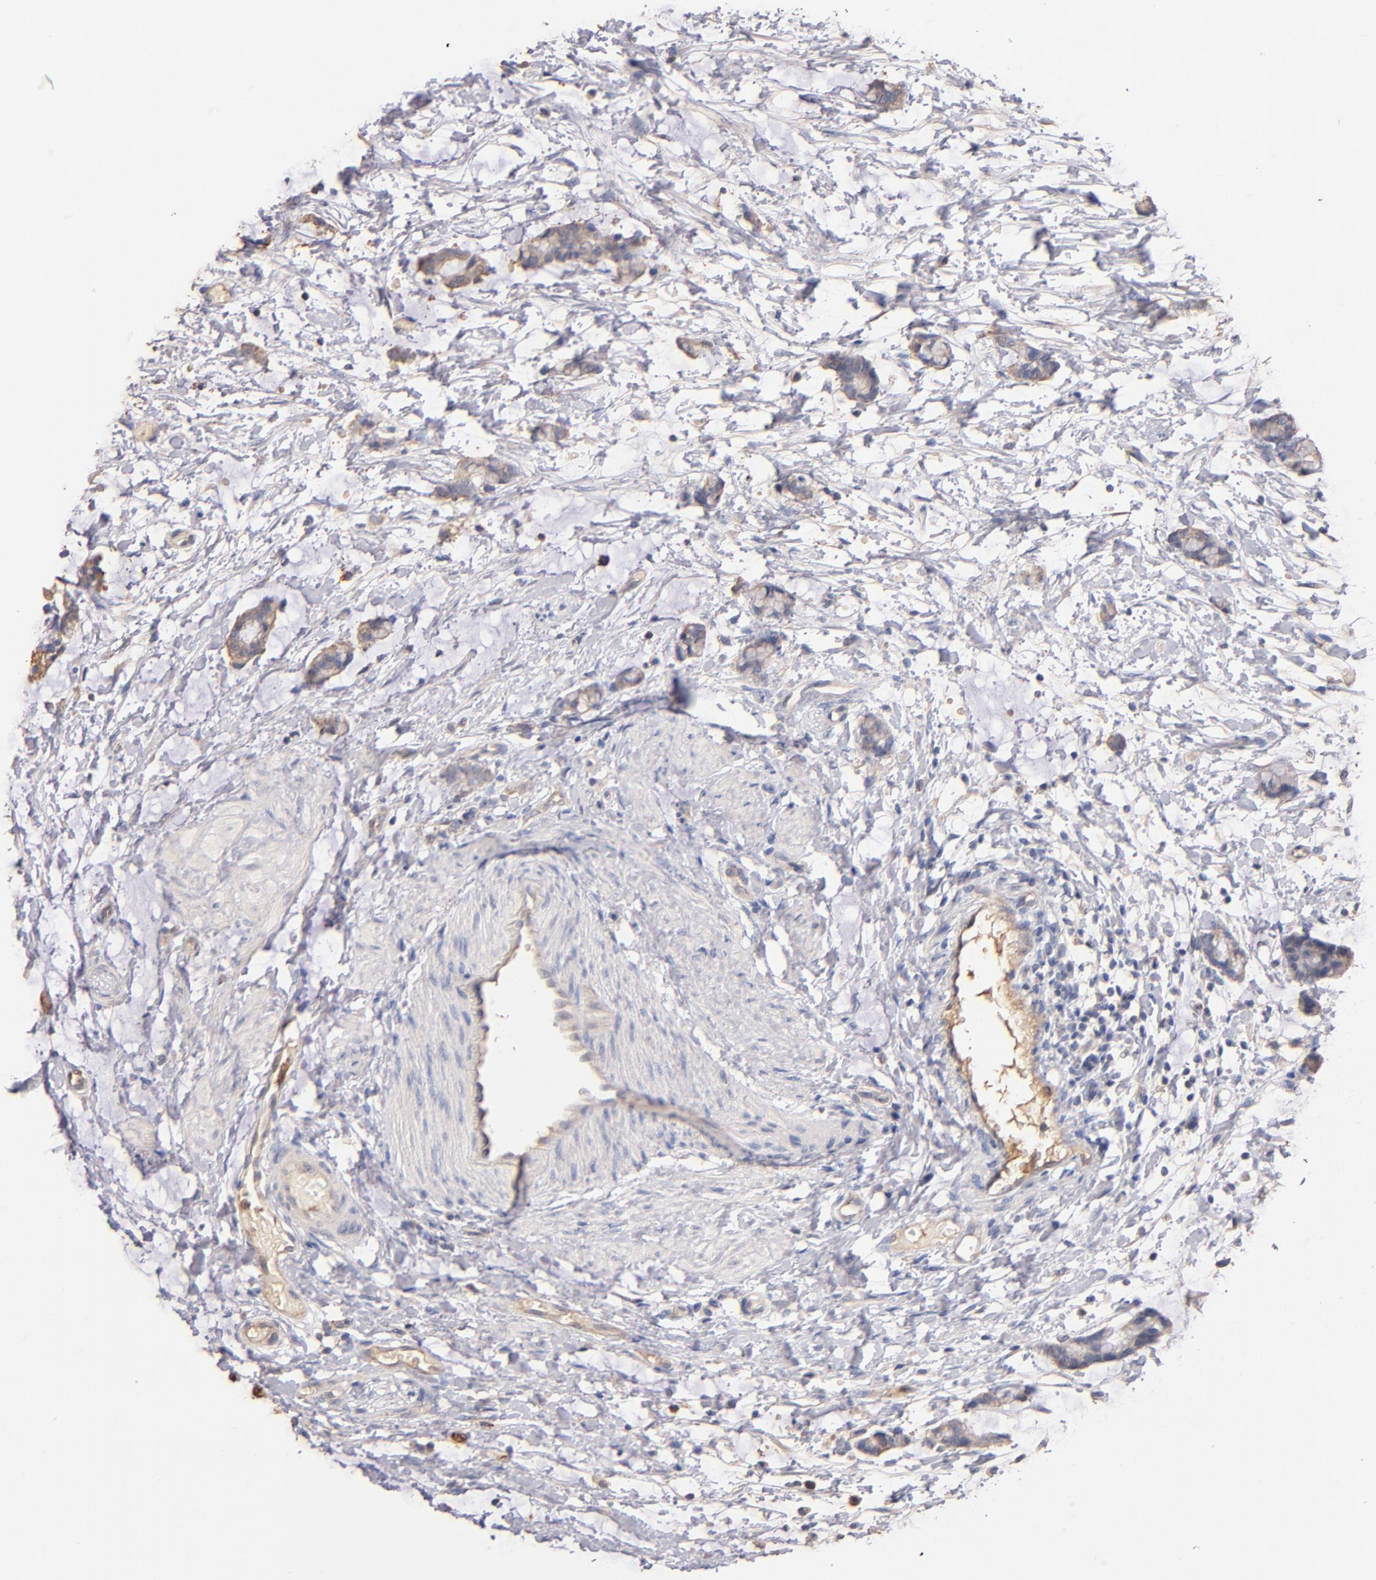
{"staining": {"intensity": "weak", "quantity": ">75%", "location": "cytoplasmic/membranous"}, "tissue": "colorectal cancer", "cell_type": "Tumor cells", "image_type": "cancer", "snomed": [{"axis": "morphology", "description": "Adenocarcinoma, NOS"}, {"axis": "topography", "description": "Colon"}], "caption": "DAB (3,3'-diaminobenzidine) immunohistochemical staining of colorectal adenocarcinoma shows weak cytoplasmic/membranous protein positivity in about >75% of tumor cells.", "gene": "RO60", "patient": {"sex": "male", "age": 14}}